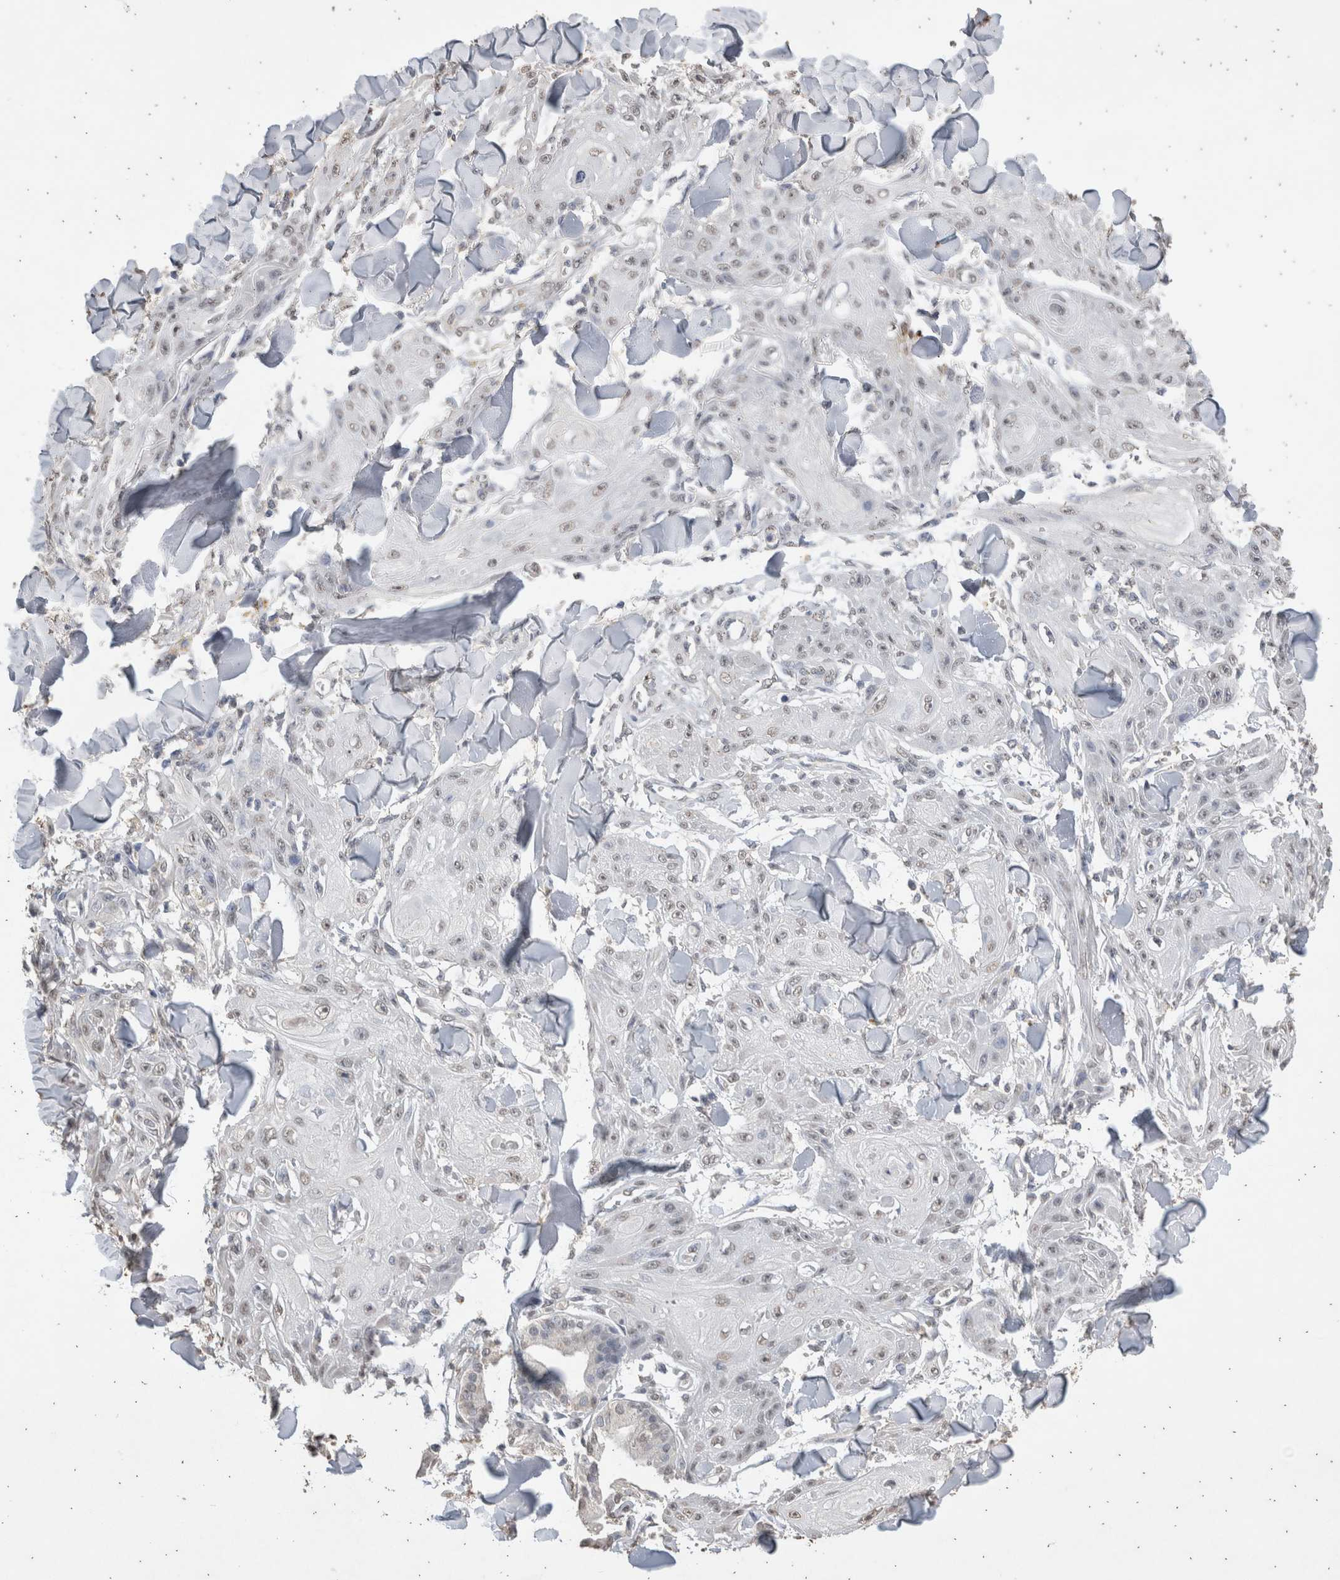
{"staining": {"intensity": "negative", "quantity": "none", "location": "none"}, "tissue": "skin cancer", "cell_type": "Tumor cells", "image_type": "cancer", "snomed": [{"axis": "morphology", "description": "Squamous cell carcinoma, NOS"}, {"axis": "topography", "description": "Skin"}], "caption": "High power microscopy micrograph of an immunohistochemistry micrograph of skin cancer, revealing no significant positivity in tumor cells.", "gene": "LGALS2", "patient": {"sex": "male", "age": 74}}